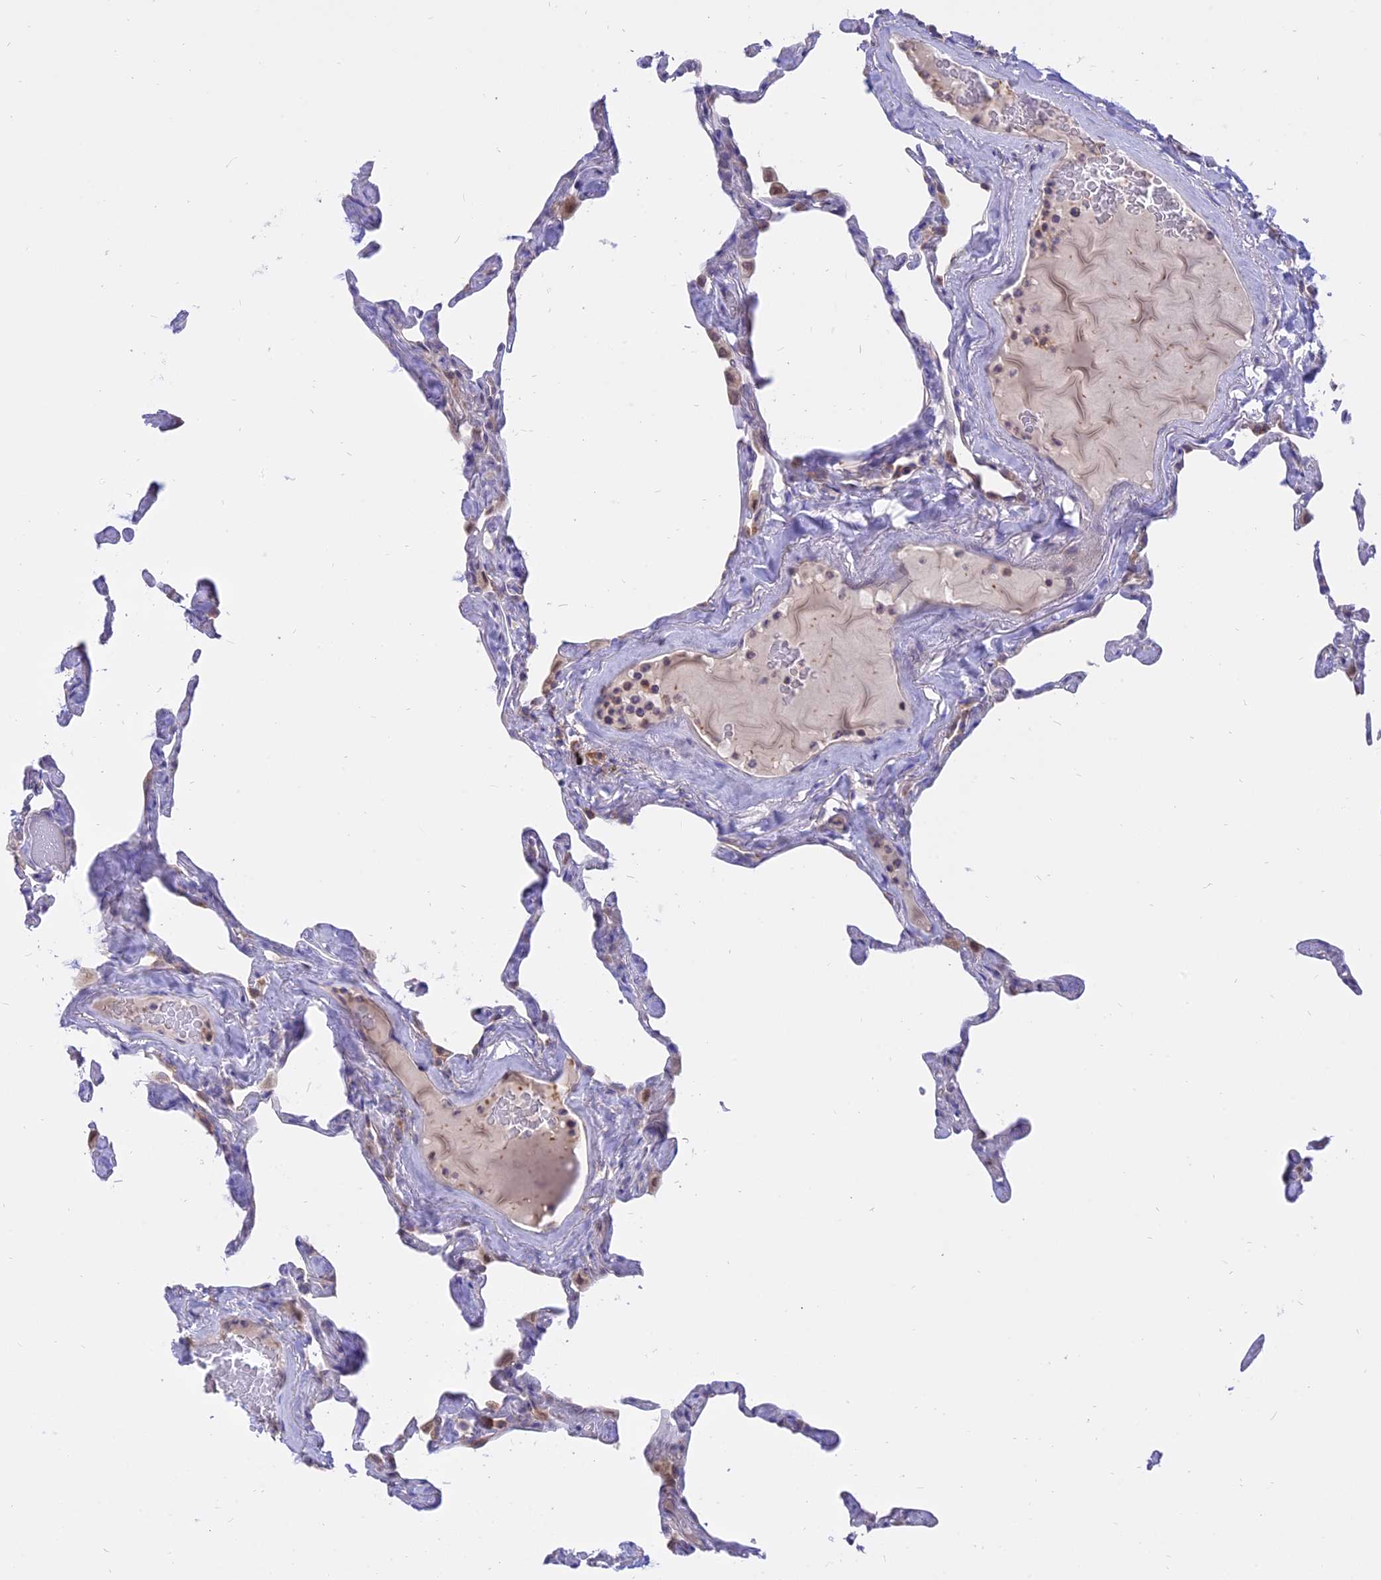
{"staining": {"intensity": "weak", "quantity": "<25%", "location": "cytoplasmic/membranous"}, "tissue": "lung", "cell_type": "Alveolar cells", "image_type": "normal", "snomed": [{"axis": "morphology", "description": "Normal tissue, NOS"}, {"axis": "topography", "description": "Lung"}], "caption": "IHC of benign lung shows no positivity in alveolar cells.", "gene": "IL21R", "patient": {"sex": "male", "age": 65}}